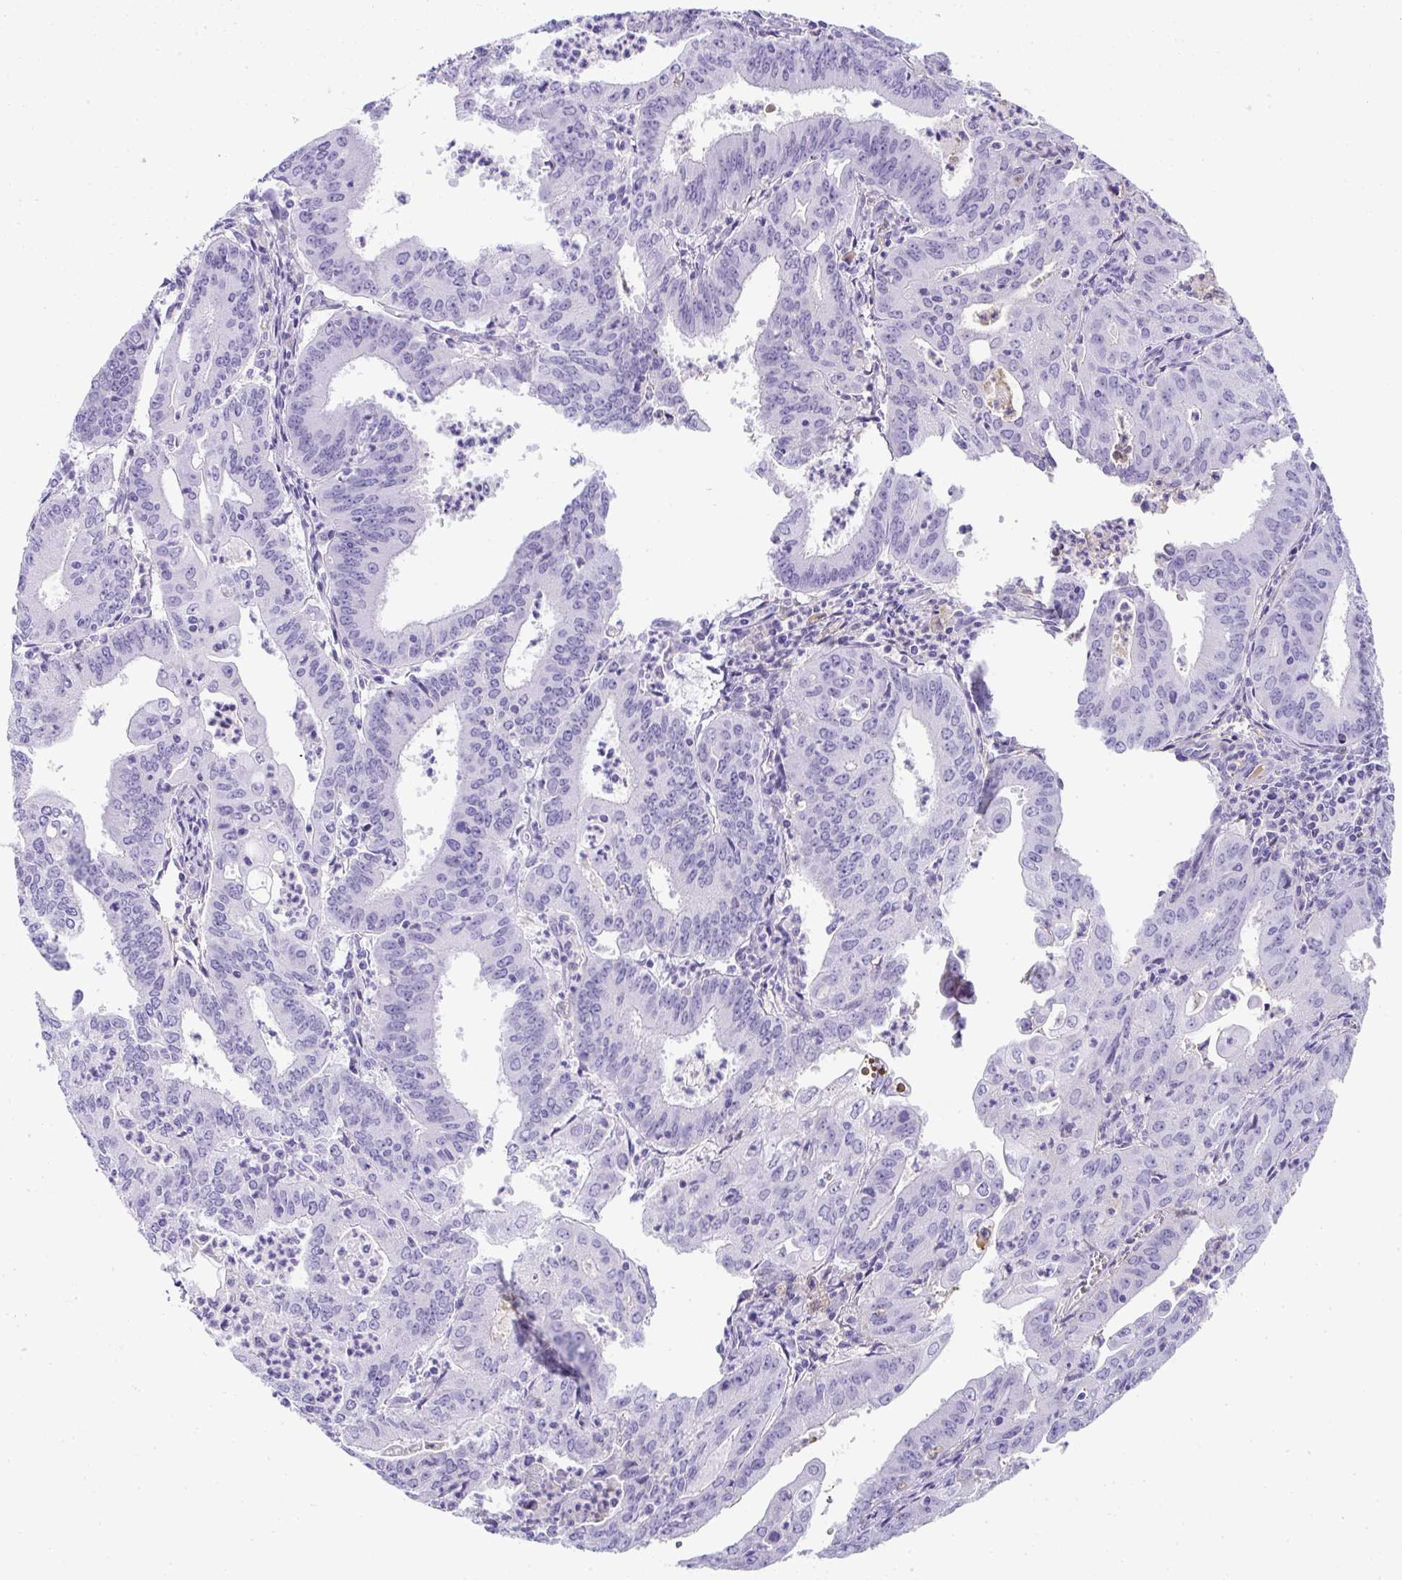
{"staining": {"intensity": "negative", "quantity": "none", "location": "none"}, "tissue": "cervical cancer", "cell_type": "Tumor cells", "image_type": "cancer", "snomed": [{"axis": "morphology", "description": "Adenocarcinoma, NOS"}, {"axis": "topography", "description": "Cervix"}], "caption": "Immunohistochemistry micrograph of human cervical adenocarcinoma stained for a protein (brown), which exhibits no expression in tumor cells. (DAB immunohistochemistry, high magnification).", "gene": "ZSWIM3", "patient": {"sex": "female", "age": 56}}